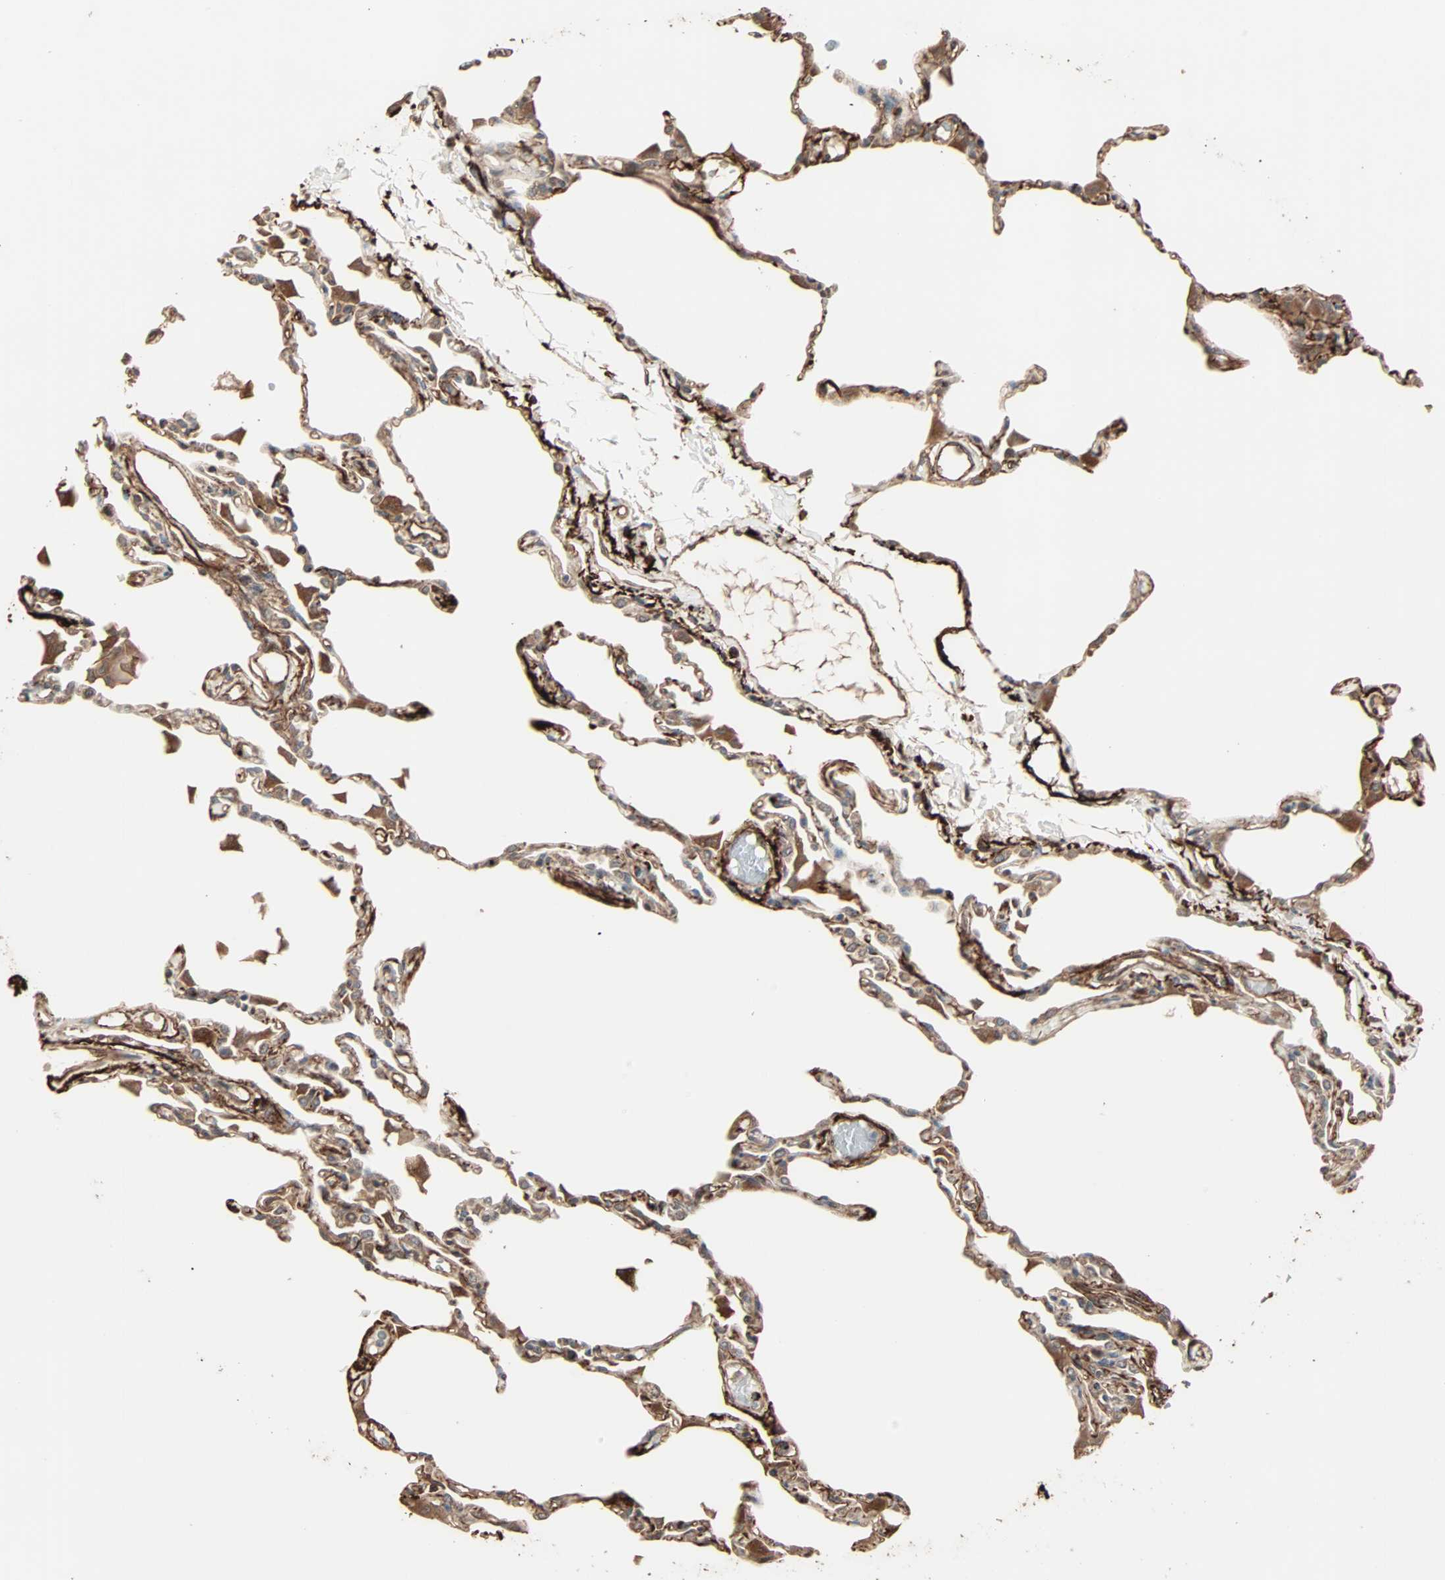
{"staining": {"intensity": "weak", "quantity": "25%-75%", "location": "cytoplasmic/membranous"}, "tissue": "lung", "cell_type": "Alveolar cells", "image_type": "normal", "snomed": [{"axis": "morphology", "description": "Normal tissue, NOS"}, {"axis": "topography", "description": "Lung"}], "caption": "Weak cytoplasmic/membranous staining is identified in approximately 25%-75% of alveolar cells in normal lung.", "gene": "CALCRL", "patient": {"sex": "female", "age": 49}}